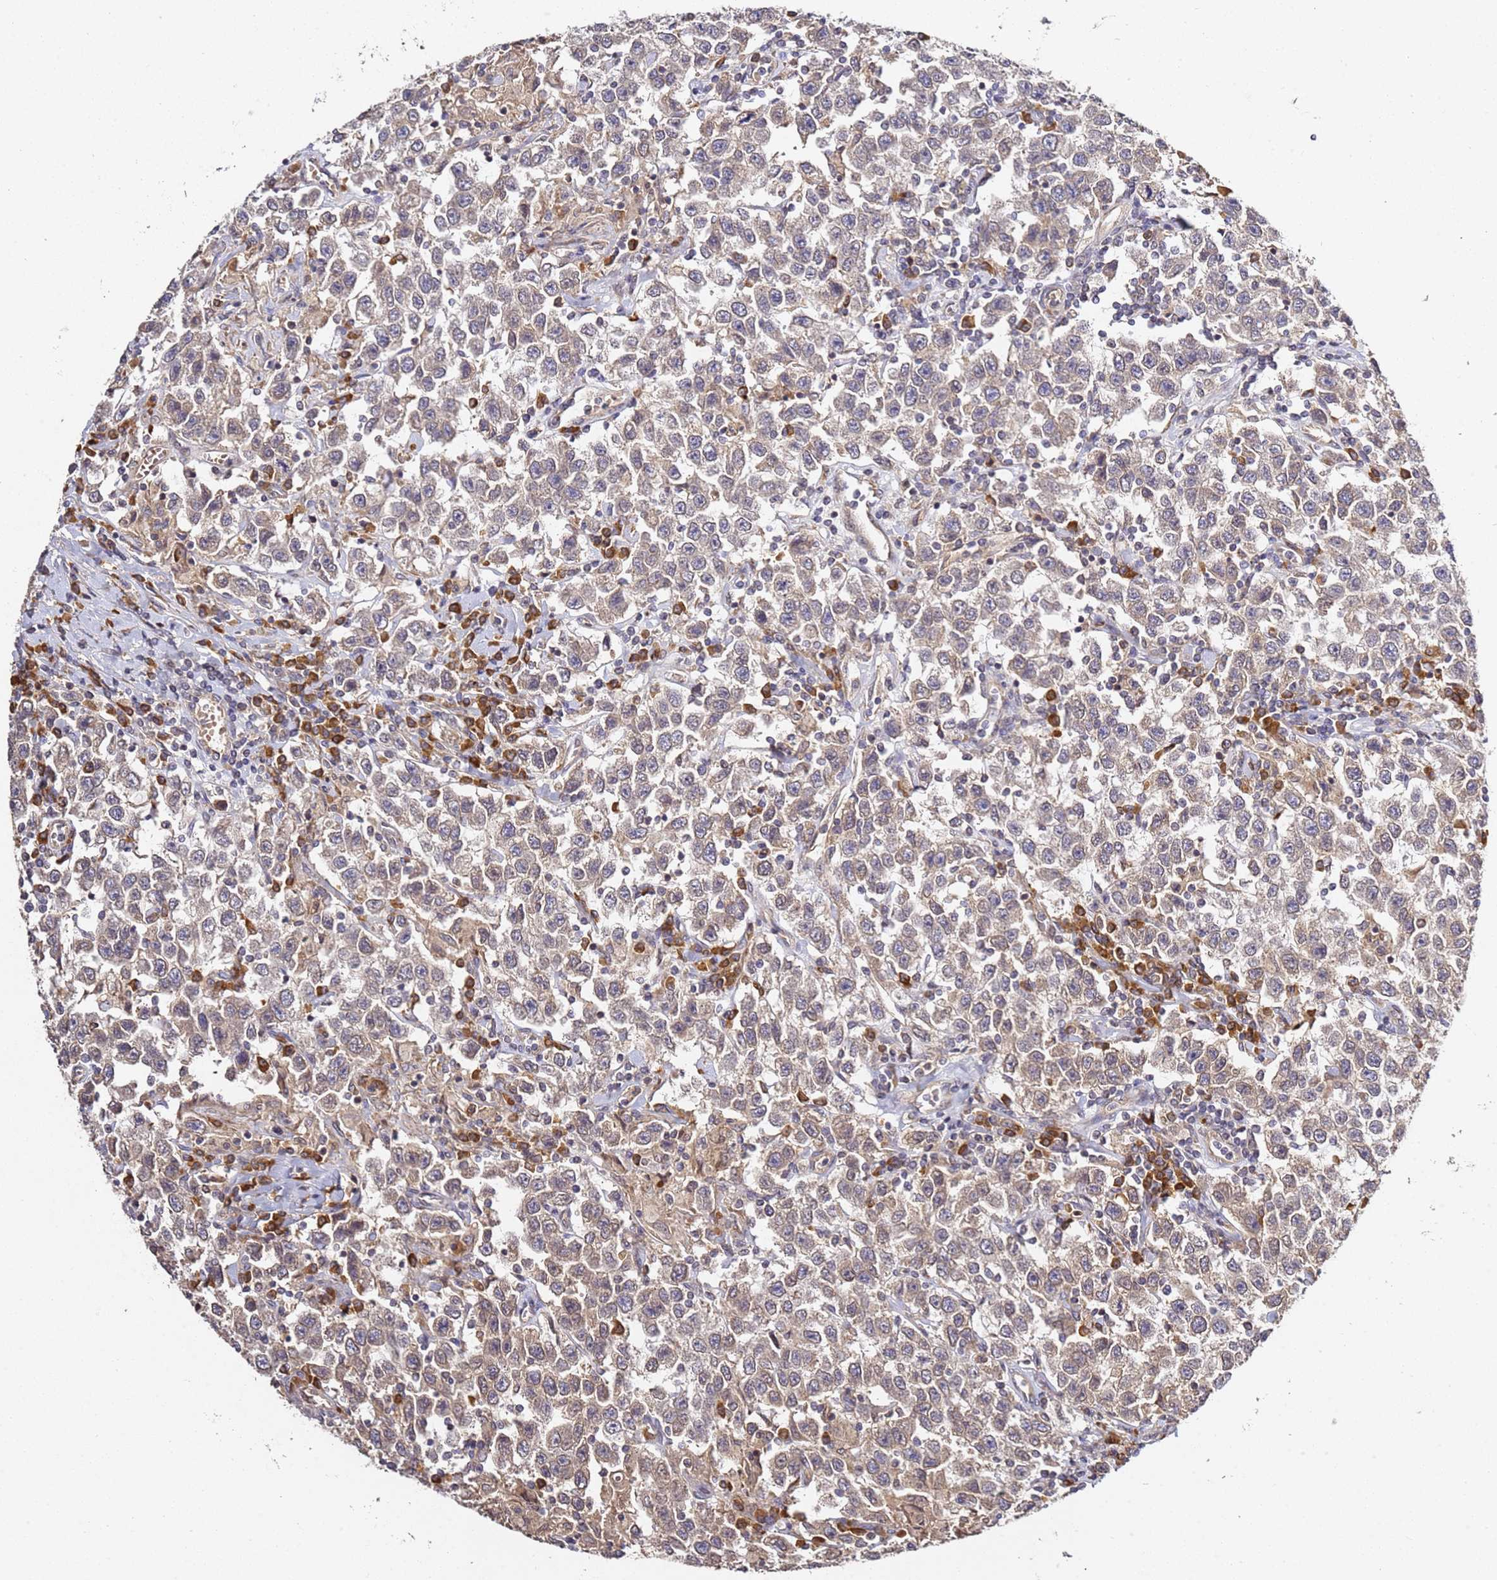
{"staining": {"intensity": "weak", "quantity": "25%-75%", "location": "cytoplasmic/membranous"}, "tissue": "testis cancer", "cell_type": "Tumor cells", "image_type": "cancer", "snomed": [{"axis": "morphology", "description": "Seminoma, NOS"}, {"axis": "topography", "description": "Testis"}], "caption": "Brown immunohistochemical staining in testis cancer exhibits weak cytoplasmic/membranous positivity in about 25%-75% of tumor cells. (Stains: DAB (3,3'-diaminobenzidine) in brown, nuclei in blue, Microscopy: brightfield microscopy at high magnification).", "gene": "OSBPL2", "patient": {"sex": "male", "age": 41}}